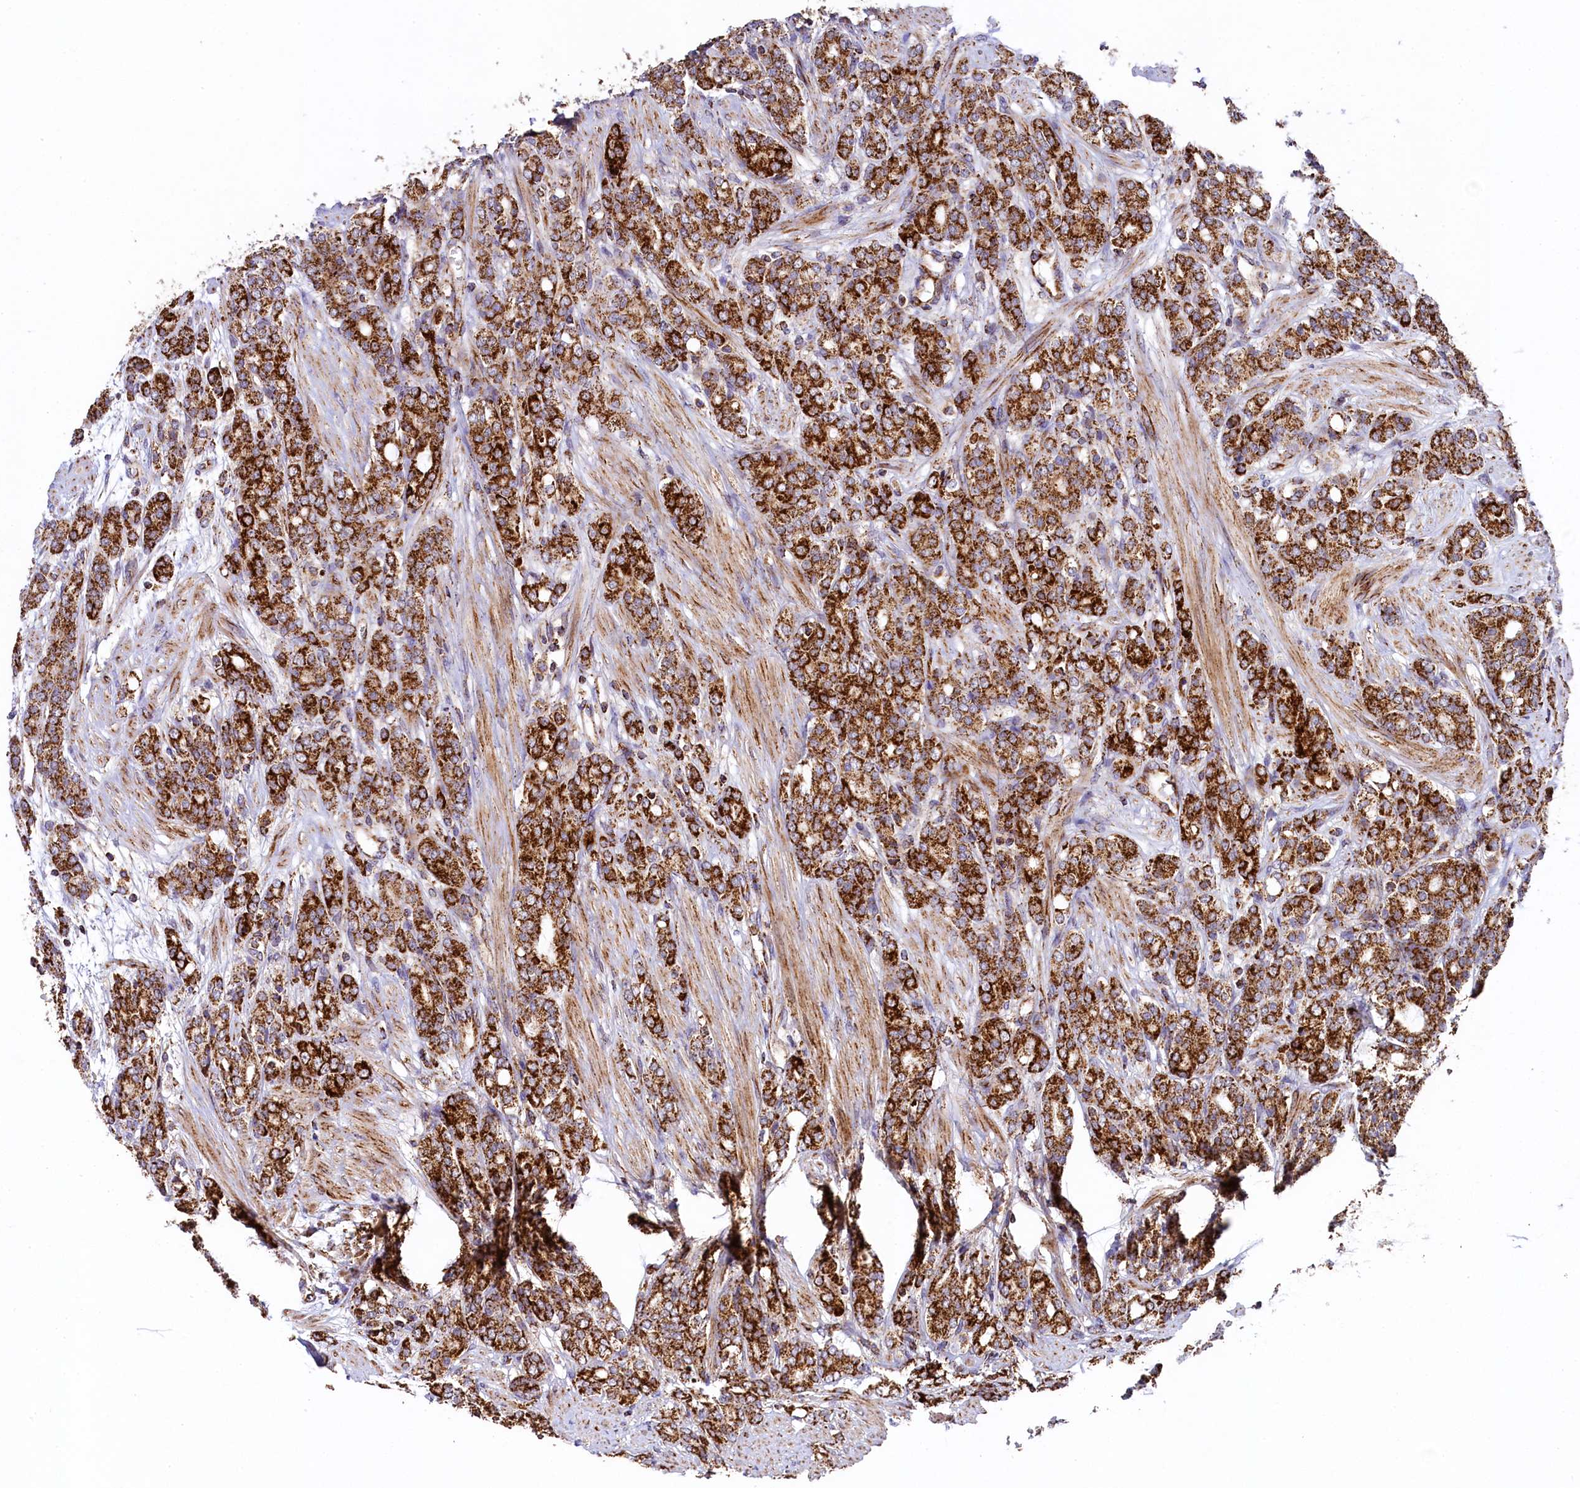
{"staining": {"intensity": "strong", "quantity": ">75%", "location": "cytoplasmic/membranous"}, "tissue": "prostate cancer", "cell_type": "Tumor cells", "image_type": "cancer", "snomed": [{"axis": "morphology", "description": "Adenocarcinoma, High grade"}, {"axis": "topography", "description": "Prostate"}], "caption": "Immunohistochemical staining of human prostate adenocarcinoma (high-grade) shows strong cytoplasmic/membranous protein staining in about >75% of tumor cells.", "gene": "CLYBL", "patient": {"sex": "male", "age": 62}}